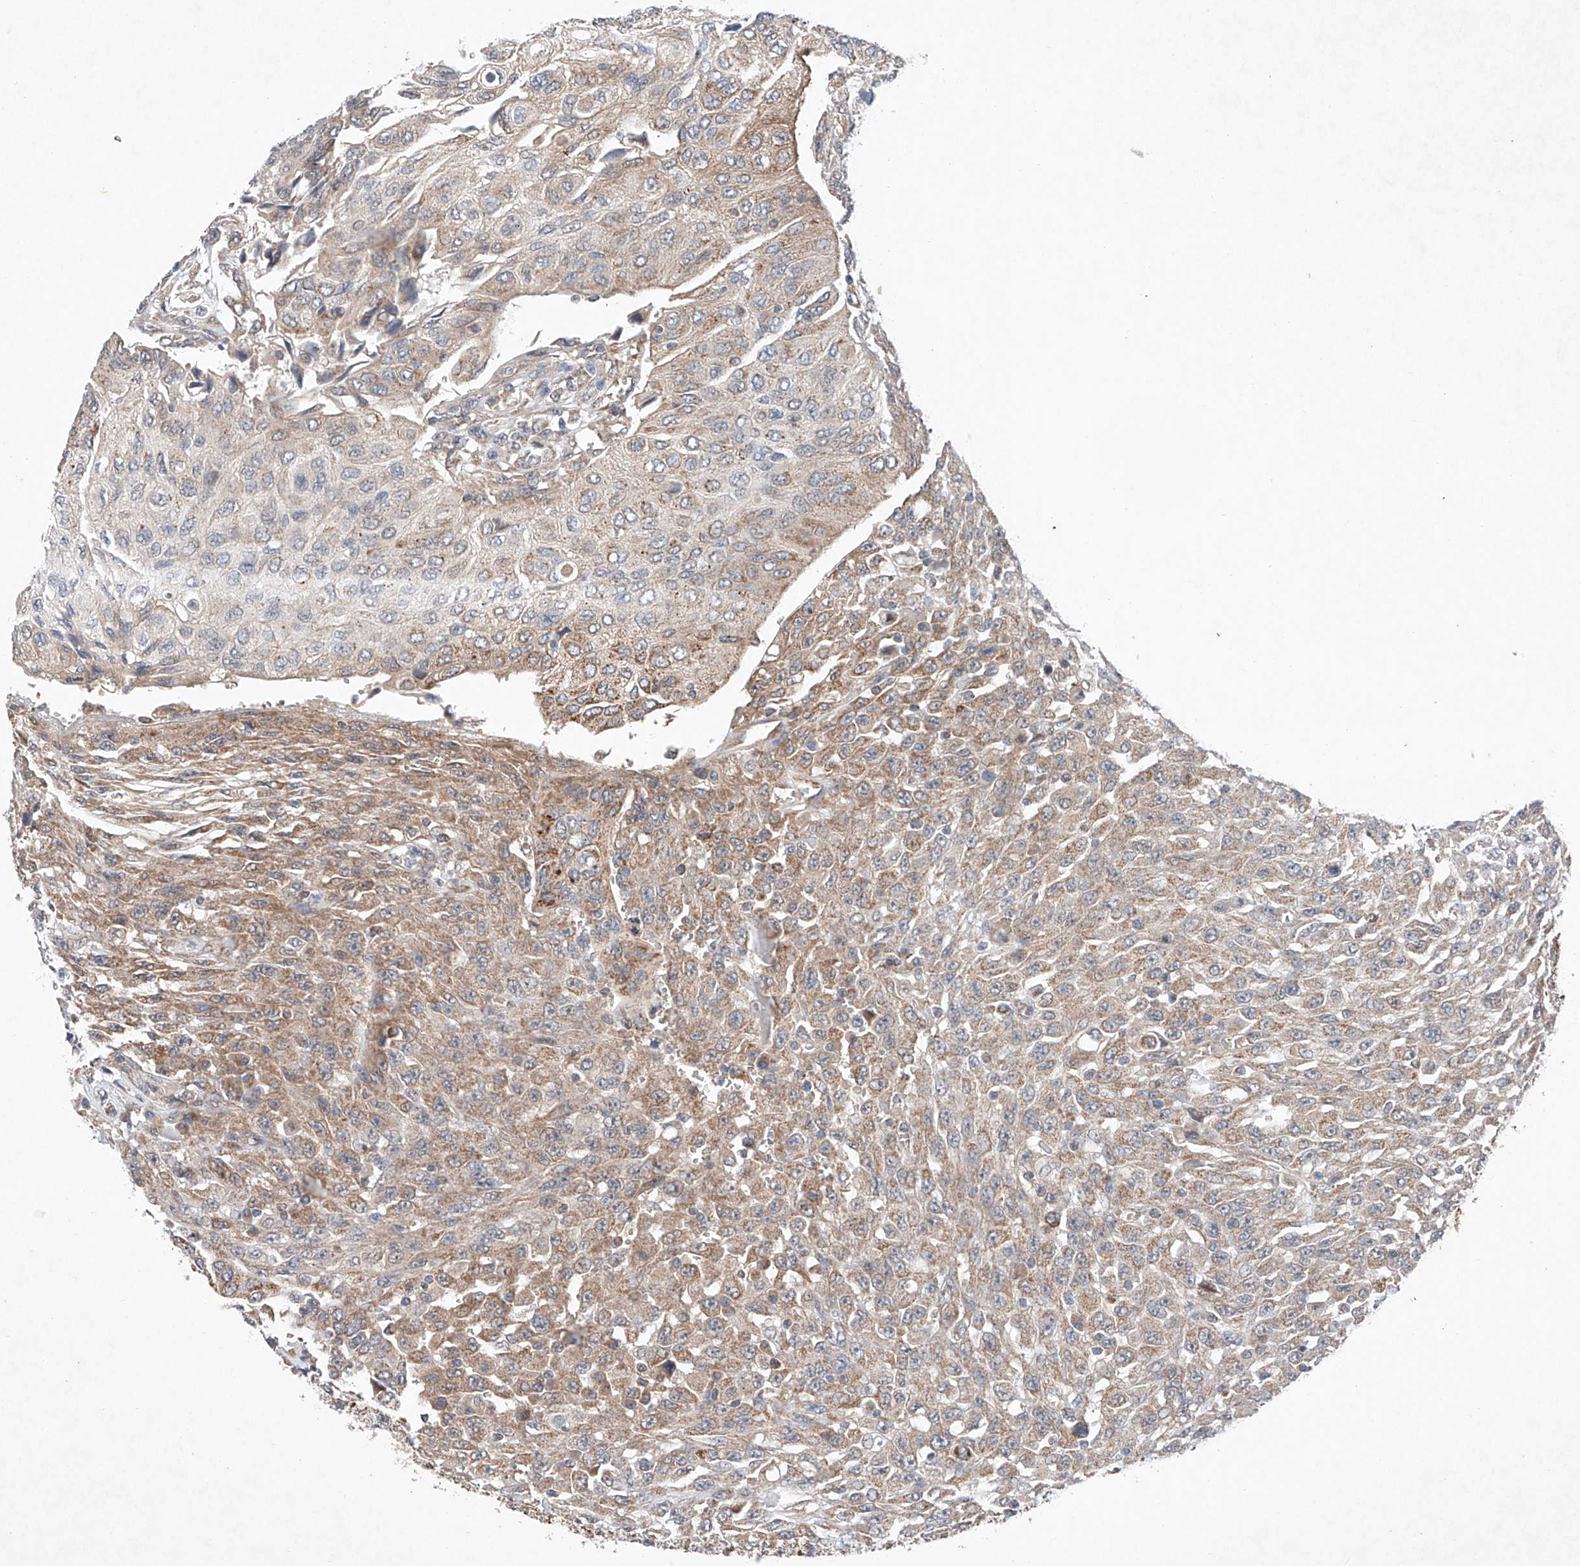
{"staining": {"intensity": "moderate", "quantity": "25%-75%", "location": "cytoplasmic/membranous"}, "tissue": "urothelial cancer", "cell_type": "Tumor cells", "image_type": "cancer", "snomed": [{"axis": "morphology", "description": "Urothelial carcinoma, High grade"}, {"axis": "topography", "description": "Urinary bladder"}], "caption": "Urothelial carcinoma (high-grade) tissue shows moderate cytoplasmic/membranous expression in approximately 25%-75% of tumor cells", "gene": "FASTK", "patient": {"sex": "male", "age": 66}}